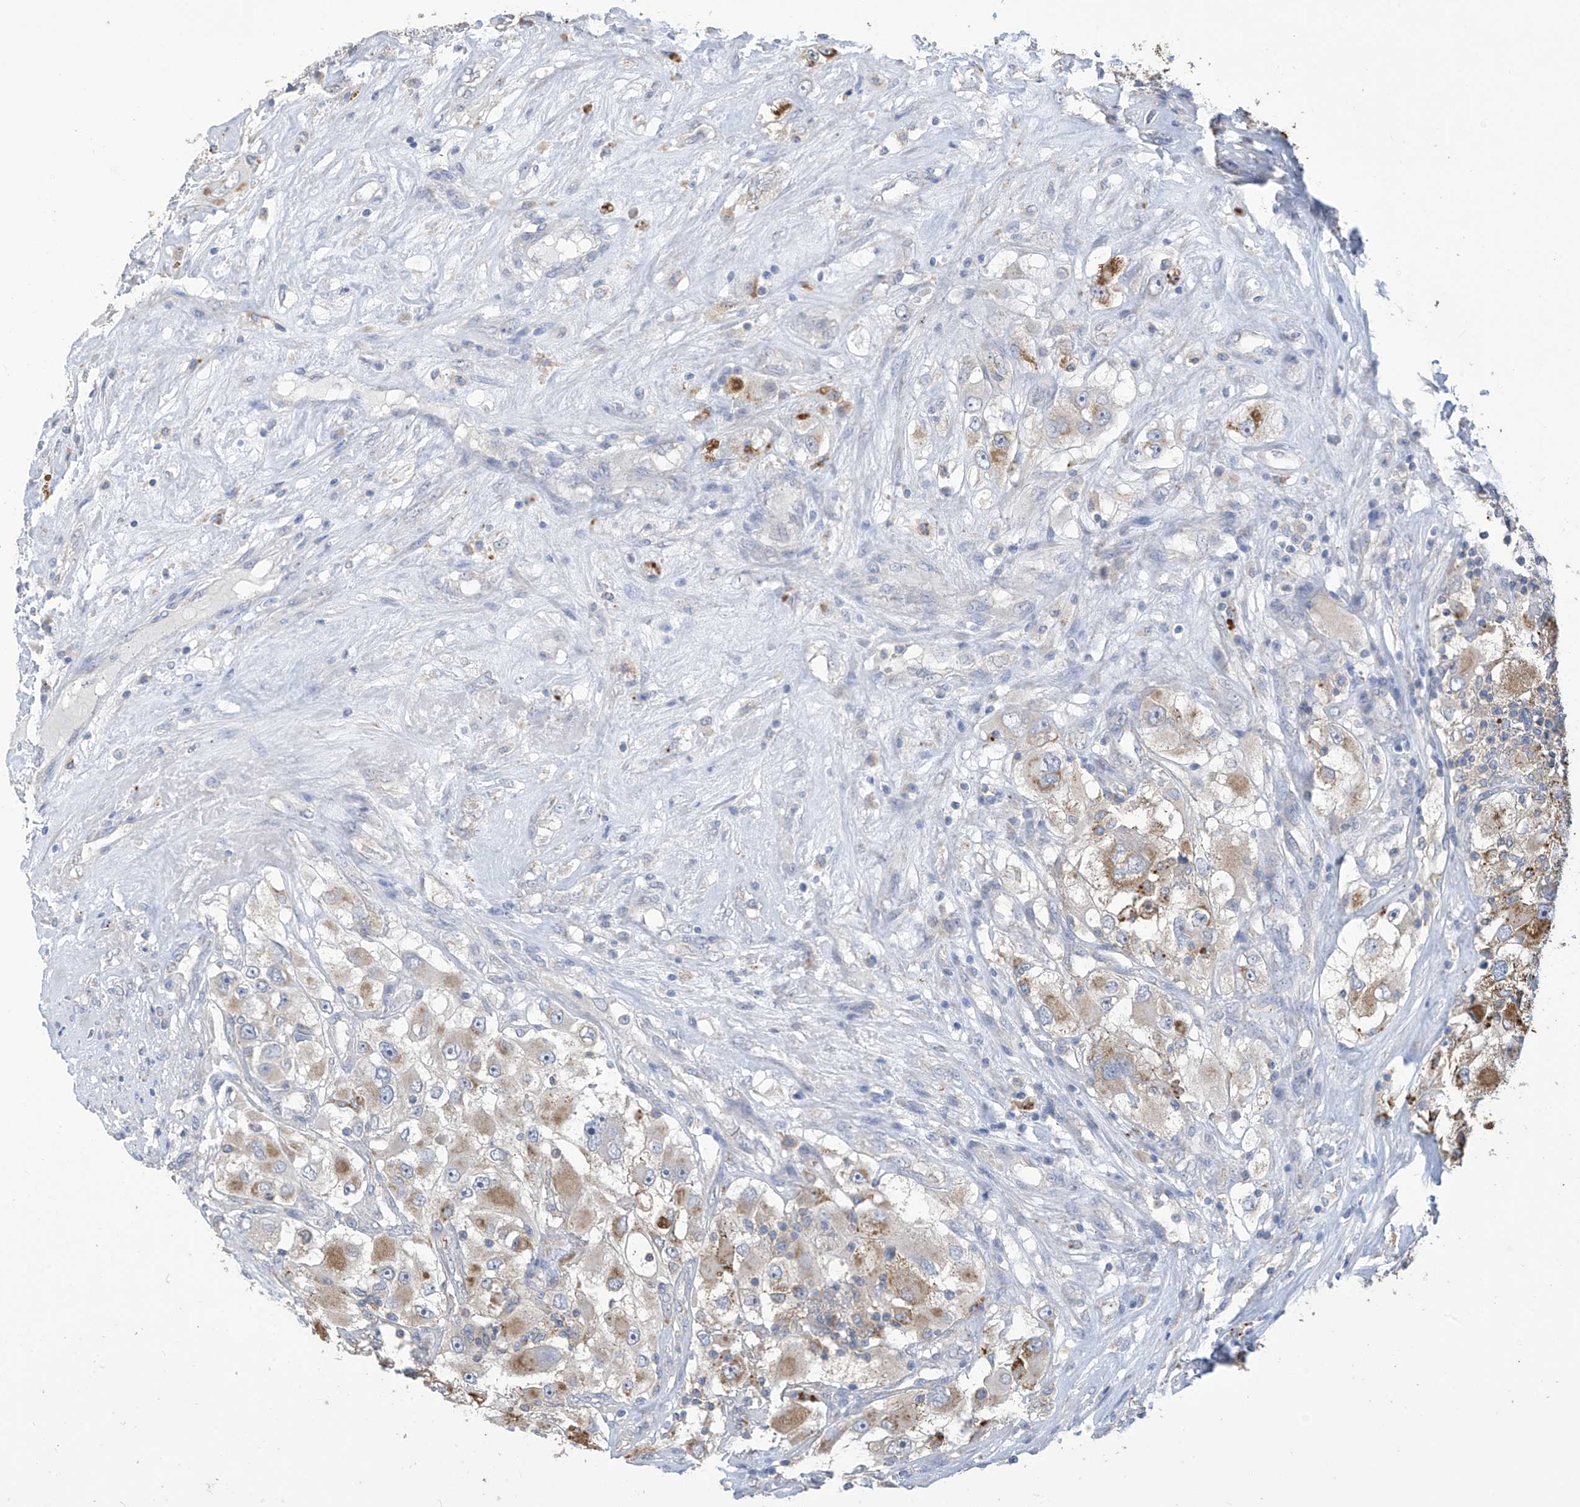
{"staining": {"intensity": "moderate", "quantity": "25%-75%", "location": "cytoplasmic/membranous"}, "tissue": "renal cancer", "cell_type": "Tumor cells", "image_type": "cancer", "snomed": [{"axis": "morphology", "description": "Adenocarcinoma, NOS"}, {"axis": "topography", "description": "Kidney"}], "caption": "Protein expression by immunohistochemistry (IHC) demonstrates moderate cytoplasmic/membranous staining in about 25%-75% of tumor cells in renal cancer.", "gene": "OGT", "patient": {"sex": "female", "age": 52}}